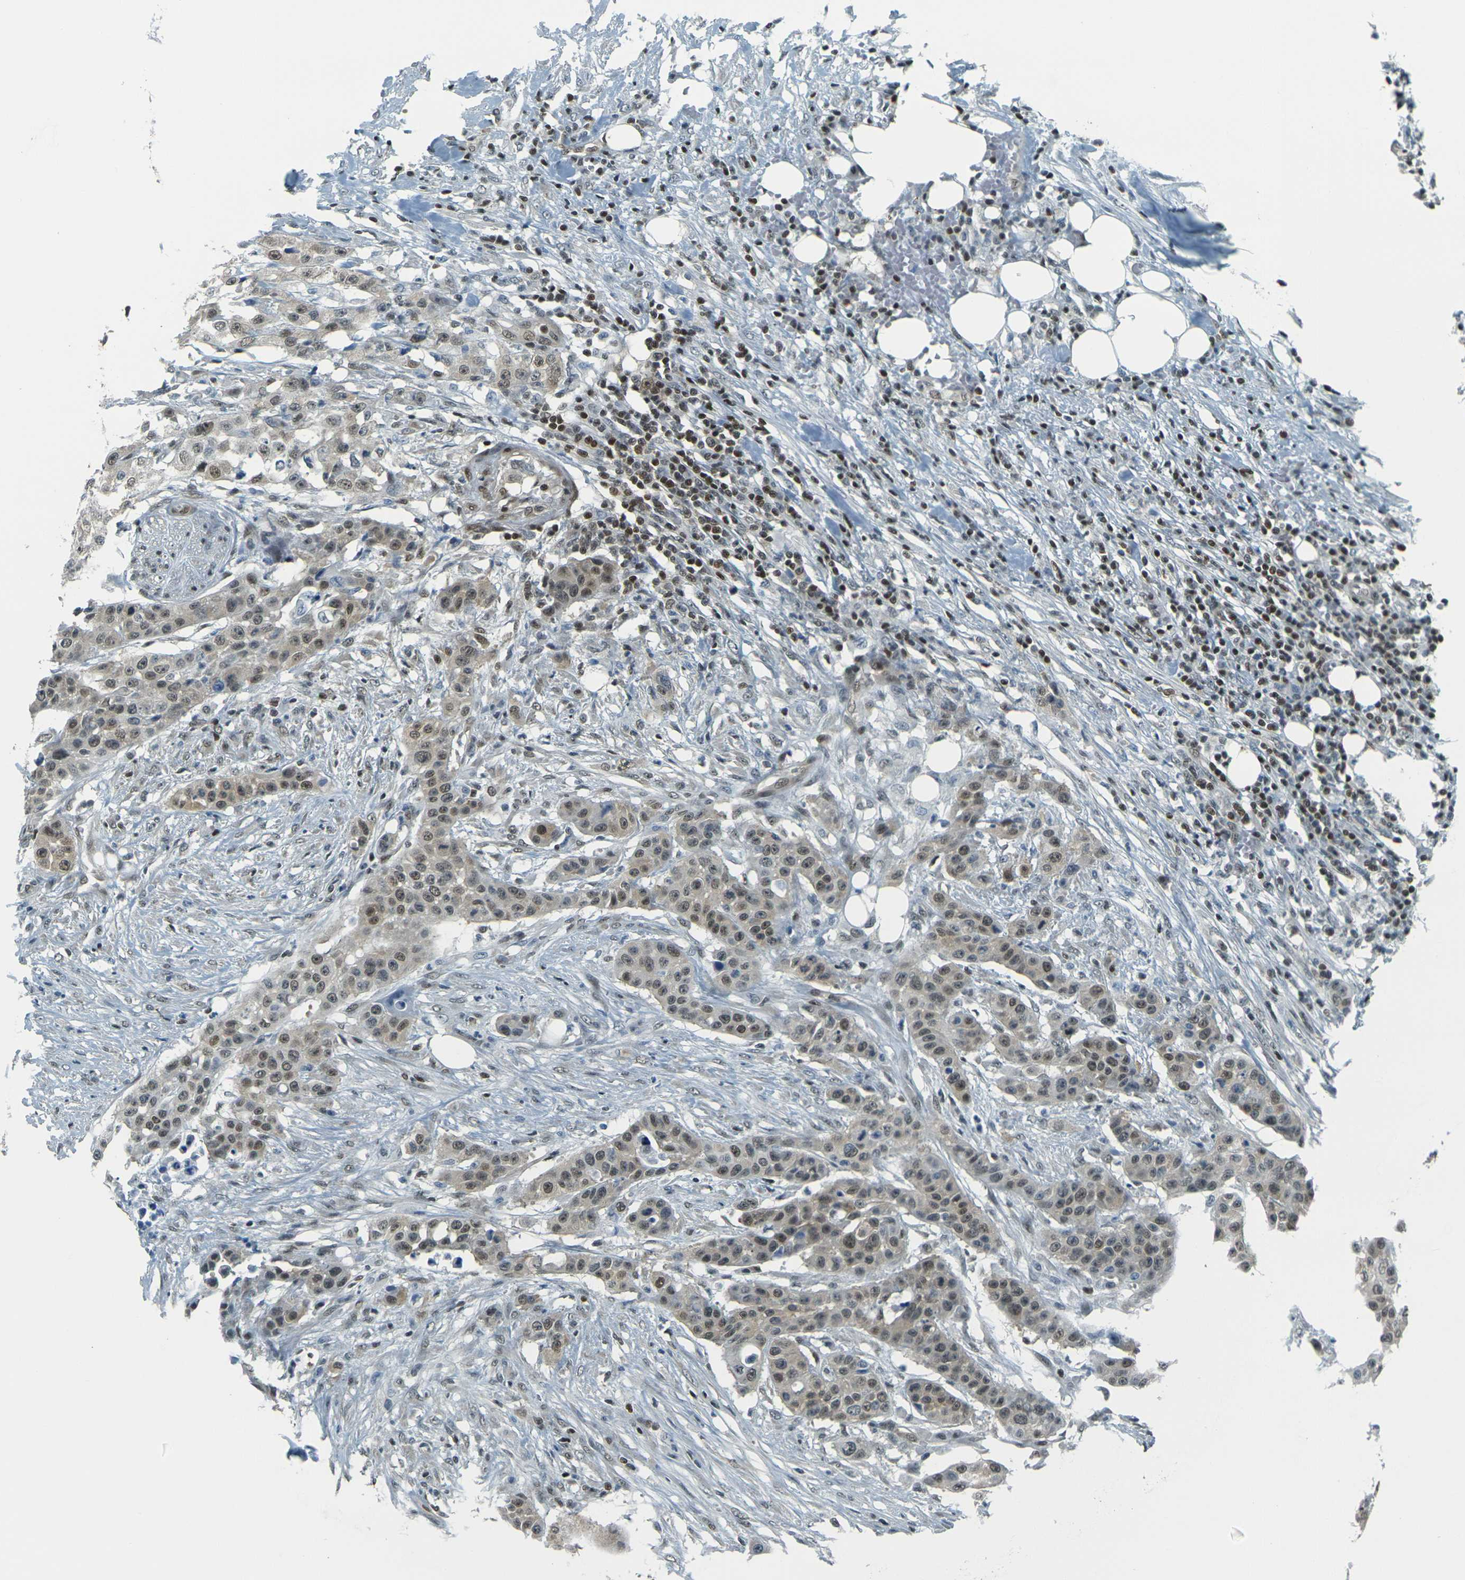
{"staining": {"intensity": "moderate", "quantity": ">75%", "location": "nuclear"}, "tissue": "urothelial cancer", "cell_type": "Tumor cells", "image_type": "cancer", "snomed": [{"axis": "morphology", "description": "Urothelial carcinoma, High grade"}, {"axis": "topography", "description": "Urinary bladder"}], "caption": "The histopathology image shows a brown stain indicating the presence of a protein in the nuclear of tumor cells in urothelial carcinoma (high-grade). The protein of interest is stained brown, and the nuclei are stained in blue (DAB IHC with brightfield microscopy, high magnification).", "gene": "NHEJ1", "patient": {"sex": "male", "age": 74}}